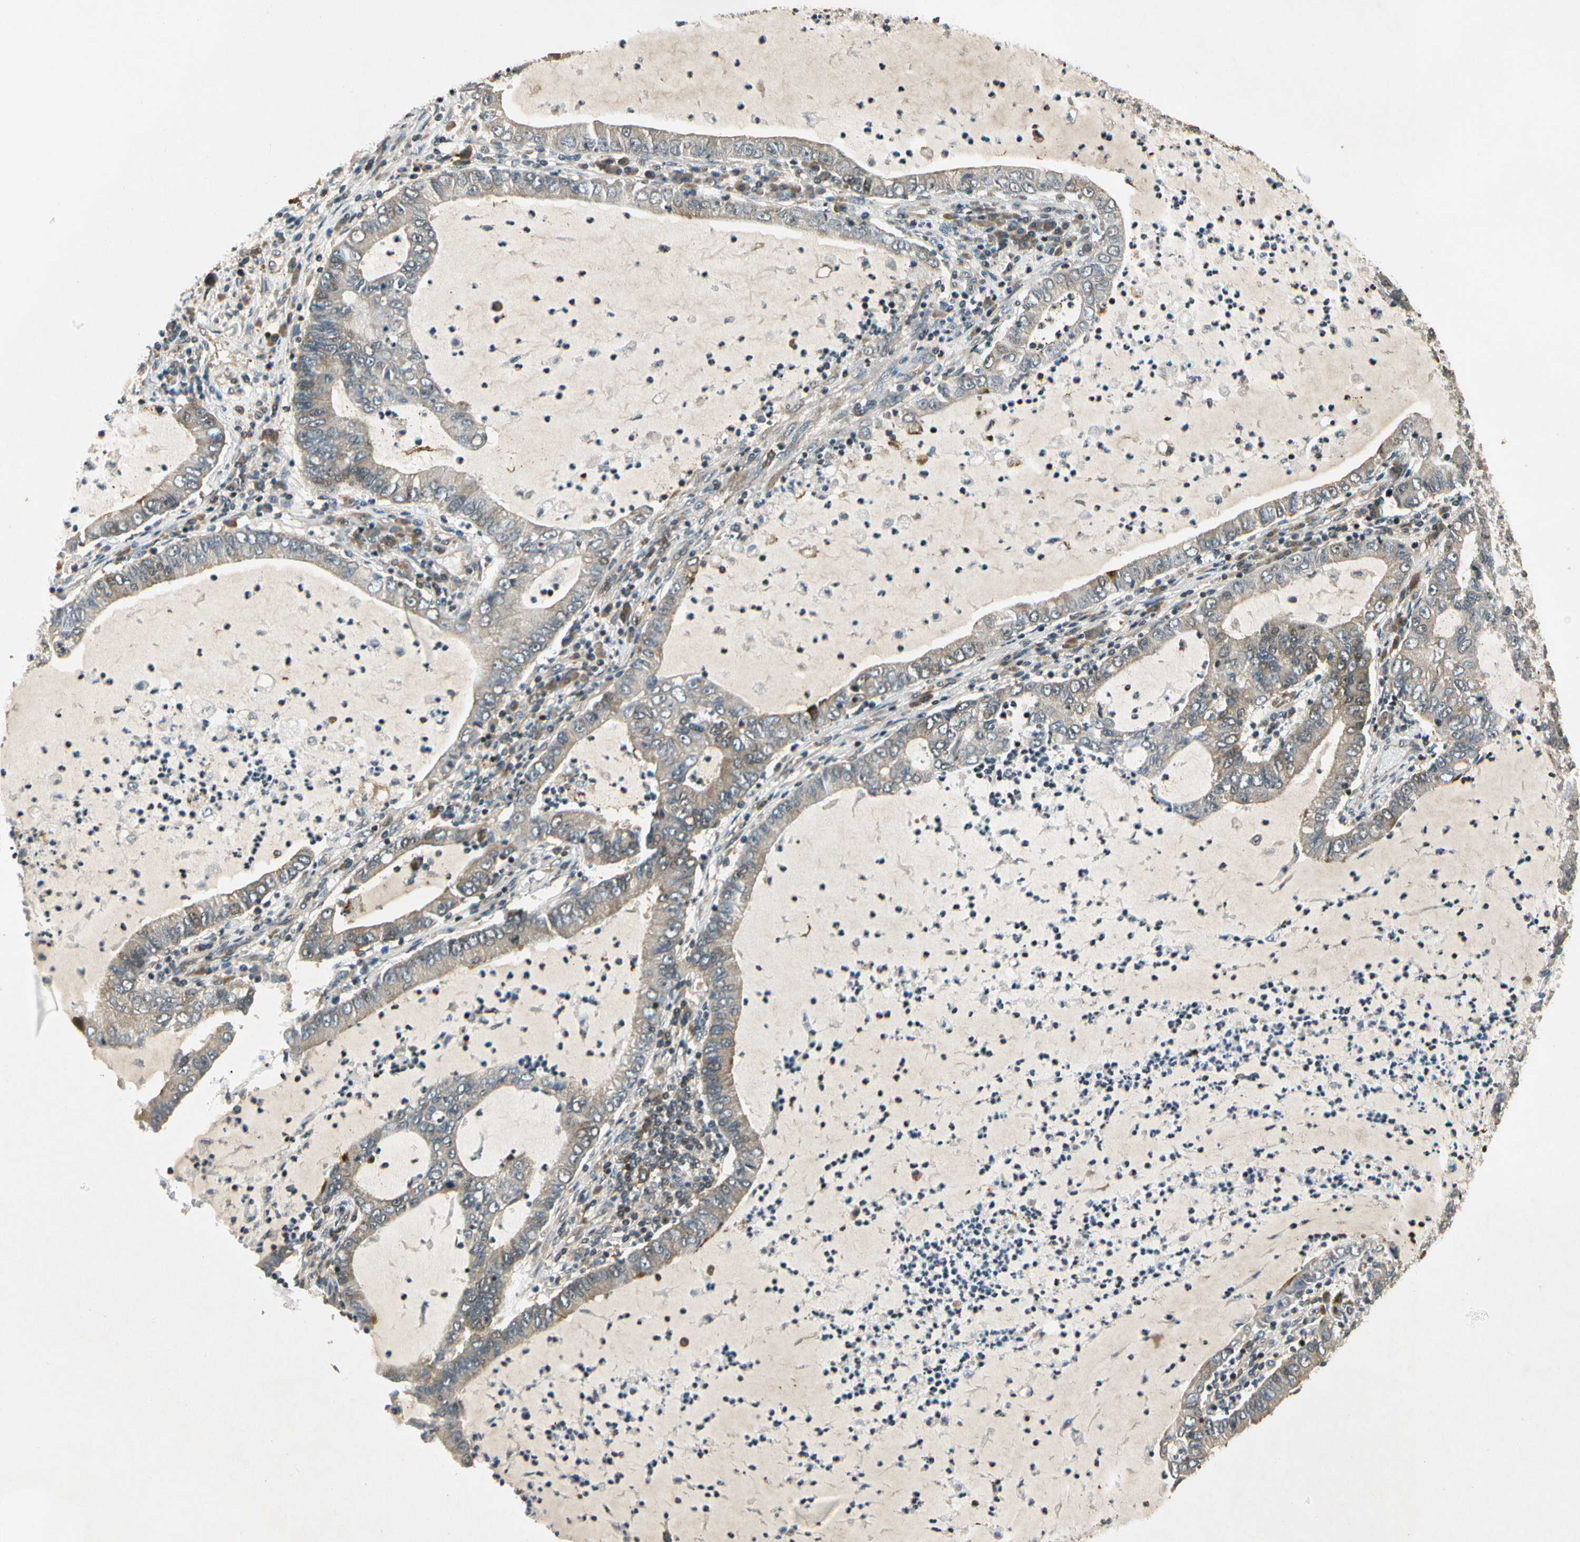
{"staining": {"intensity": "weak", "quantity": "<25%", "location": "cytoplasmic/membranous"}, "tissue": "lung cancer", "cell_type": "Tumor cells", "image_type": "cancer", "snomed": [{"axis": "morphology", "description": "Adenocarcinoma, NOS"}, {"axis": "topography", "description": "Lung"}], "caption": "IHC photomicrograph of neoplastic tissue: lung adenocarcinoma stained with DAB (3,3'-diaminobenzidine) reveals no significant protein positivity in tumor cells. (Immunohistochemistry, brightfield microscopy, high magnification).", "gene": "EIF1AX", "patient": {"sex": "female", "age": 51}}